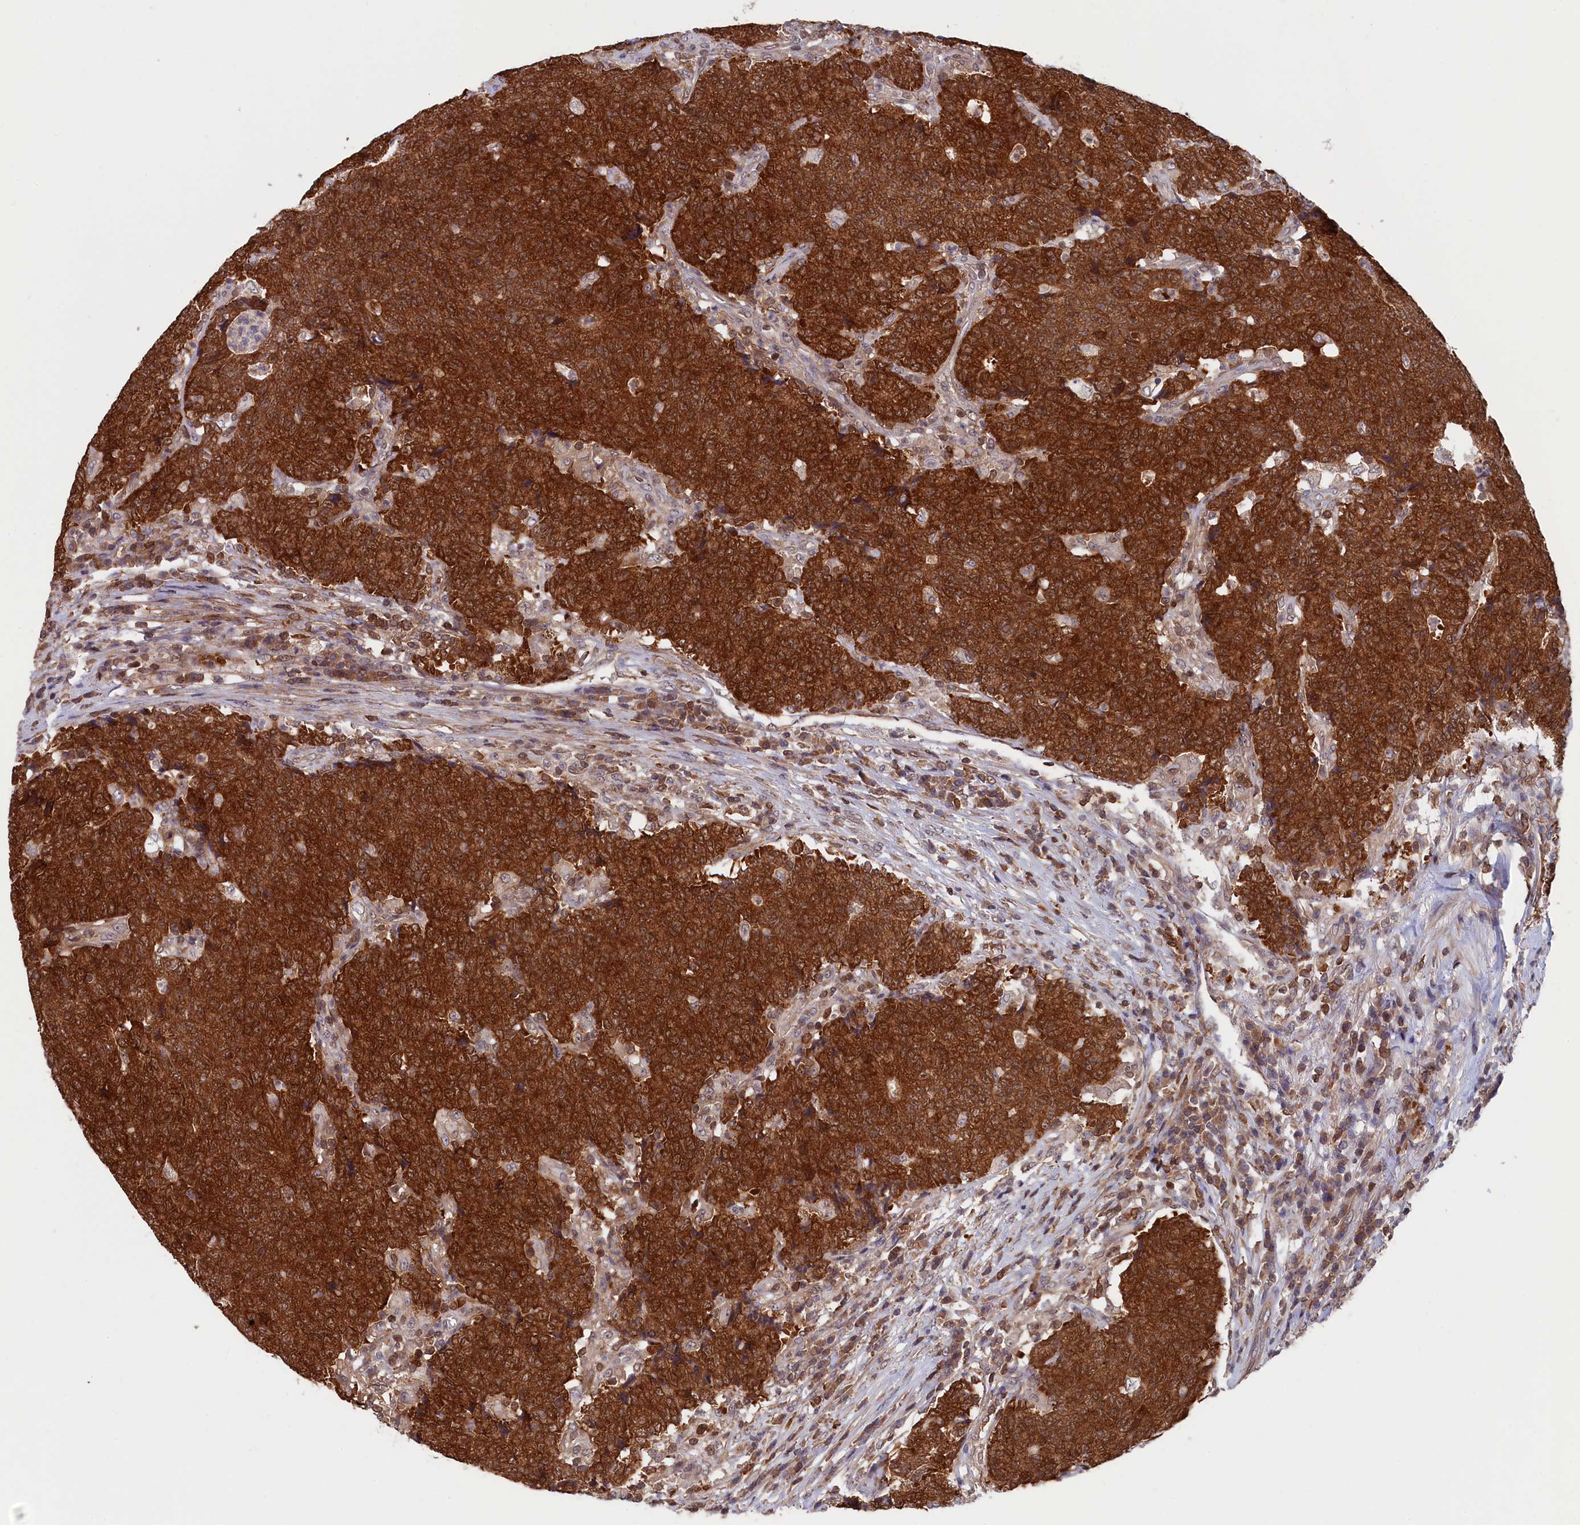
{"staining": {"intensity": "strong", "quantity": ">75%", "location": "cytoplasmic/membranous"}, "tissue": "colorectal cancer", "cell_type": "Tumor cells", "image_type": "cancer", "snomed": [{"axis": "morphology", "description": "Adenocarcinoma, NOS"}, {"axis": "topography", "description": "Colon"}], "caption": "Immunohistochemistry micrograph of neoplastic tissue: human colorectal adenocarcinoma stained using immunohistochemistry demonstrates high levels of strong protein expression localized specifically in the cytoplasmic/membranous of tumor cells, appearing as a cytoplasmic/membranous brown color.", "gene": "JPT2", "patient": {"sex": "female", "age": 75}}